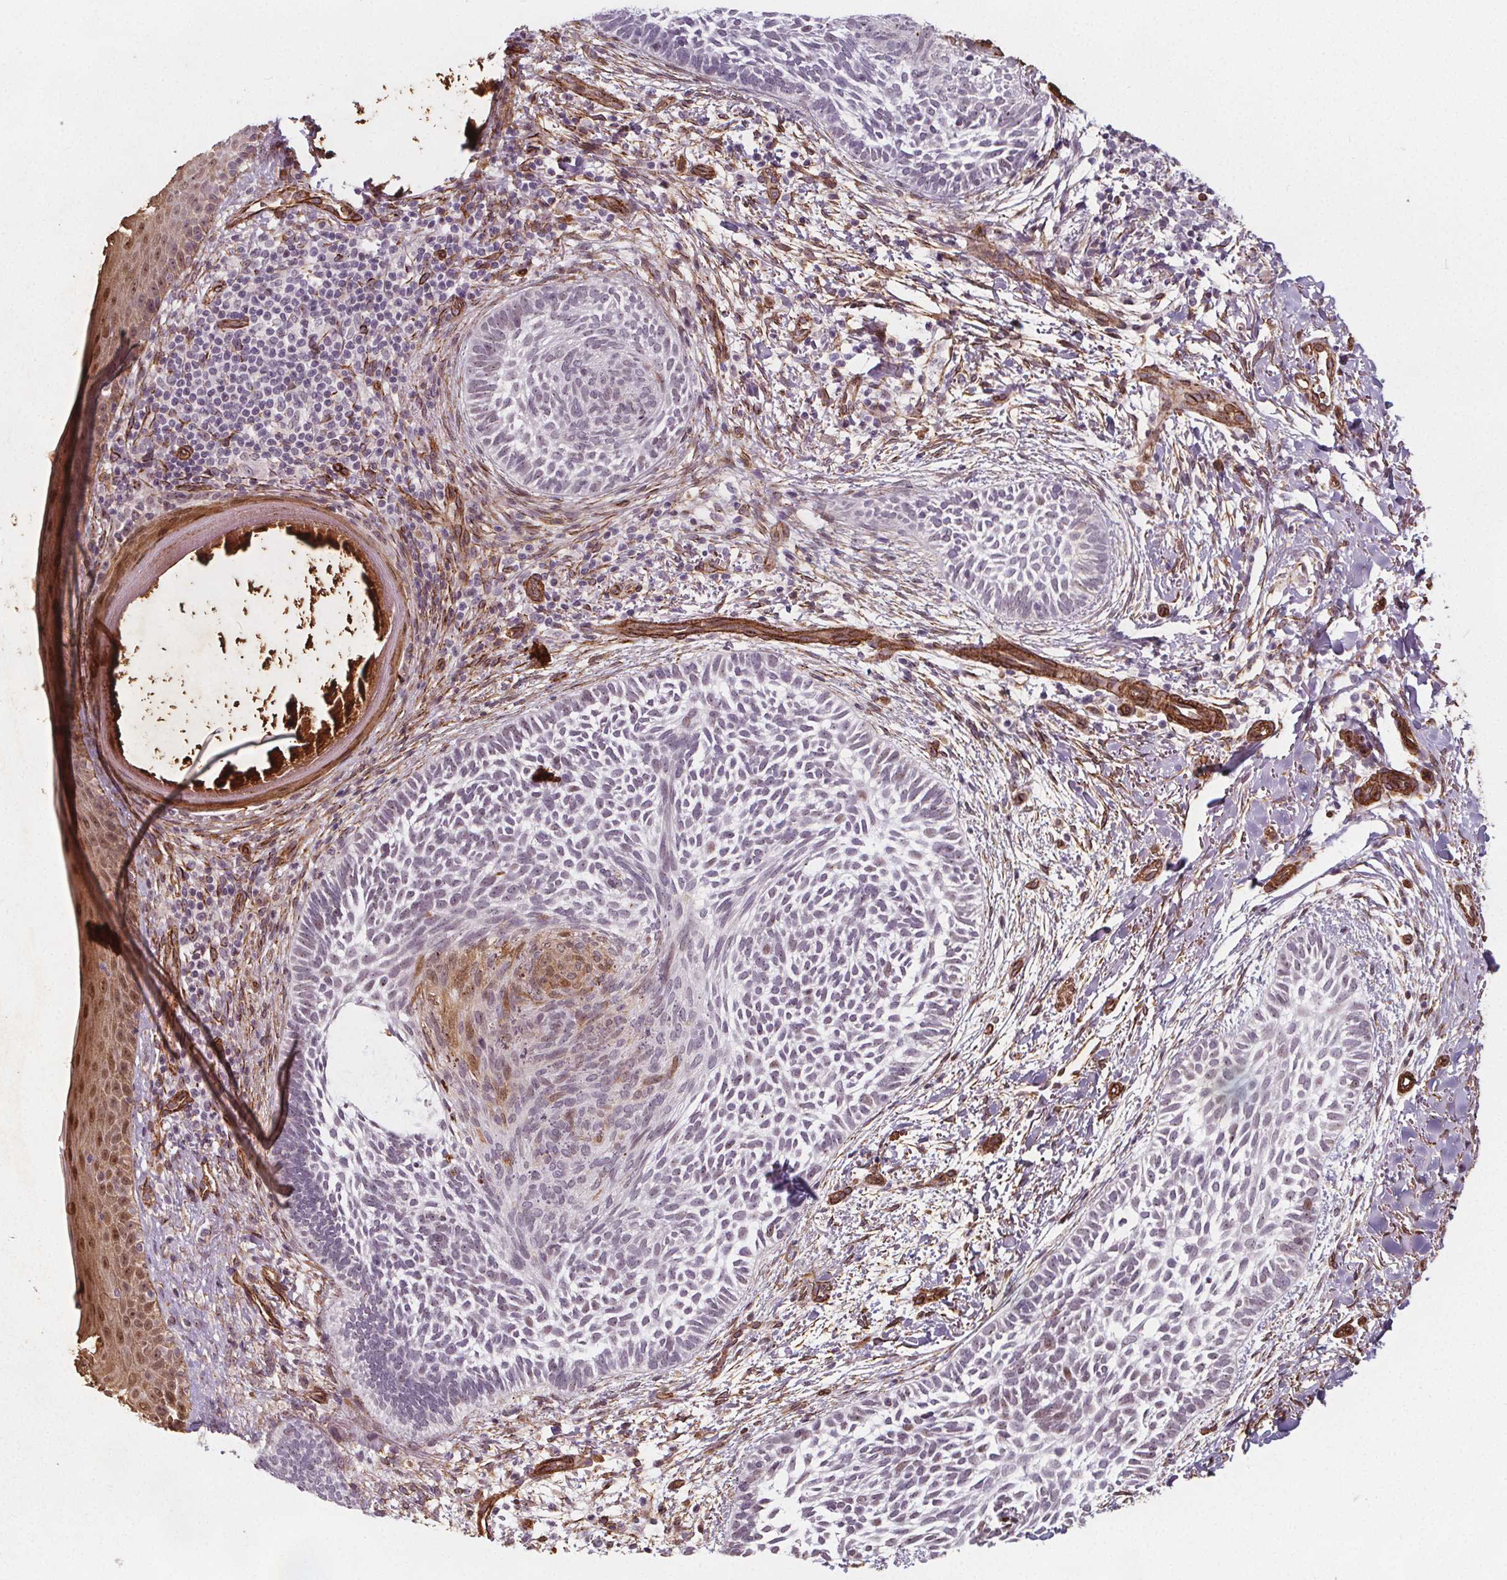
{"staining": {"intensity": "negative", "quantity": "none", "location": "none"}, "tissue": "skin cancer", "cell_type": "Tumor cells", "image_type": "cancer", "snomed": [{"axis": "morphology", "description": "Normal tissue, NOS"}, {"axis": "morphology", "description": "Basal cell carcinoma"}, {"axis": "topography", "description": "Skin"}], "caption": "The micrograph reveals no significant staining in tumor cells of skin cancer (basal cell carcinoma).", "gene": "HAS1", "patient": {"sex": "male", "age": 46}}